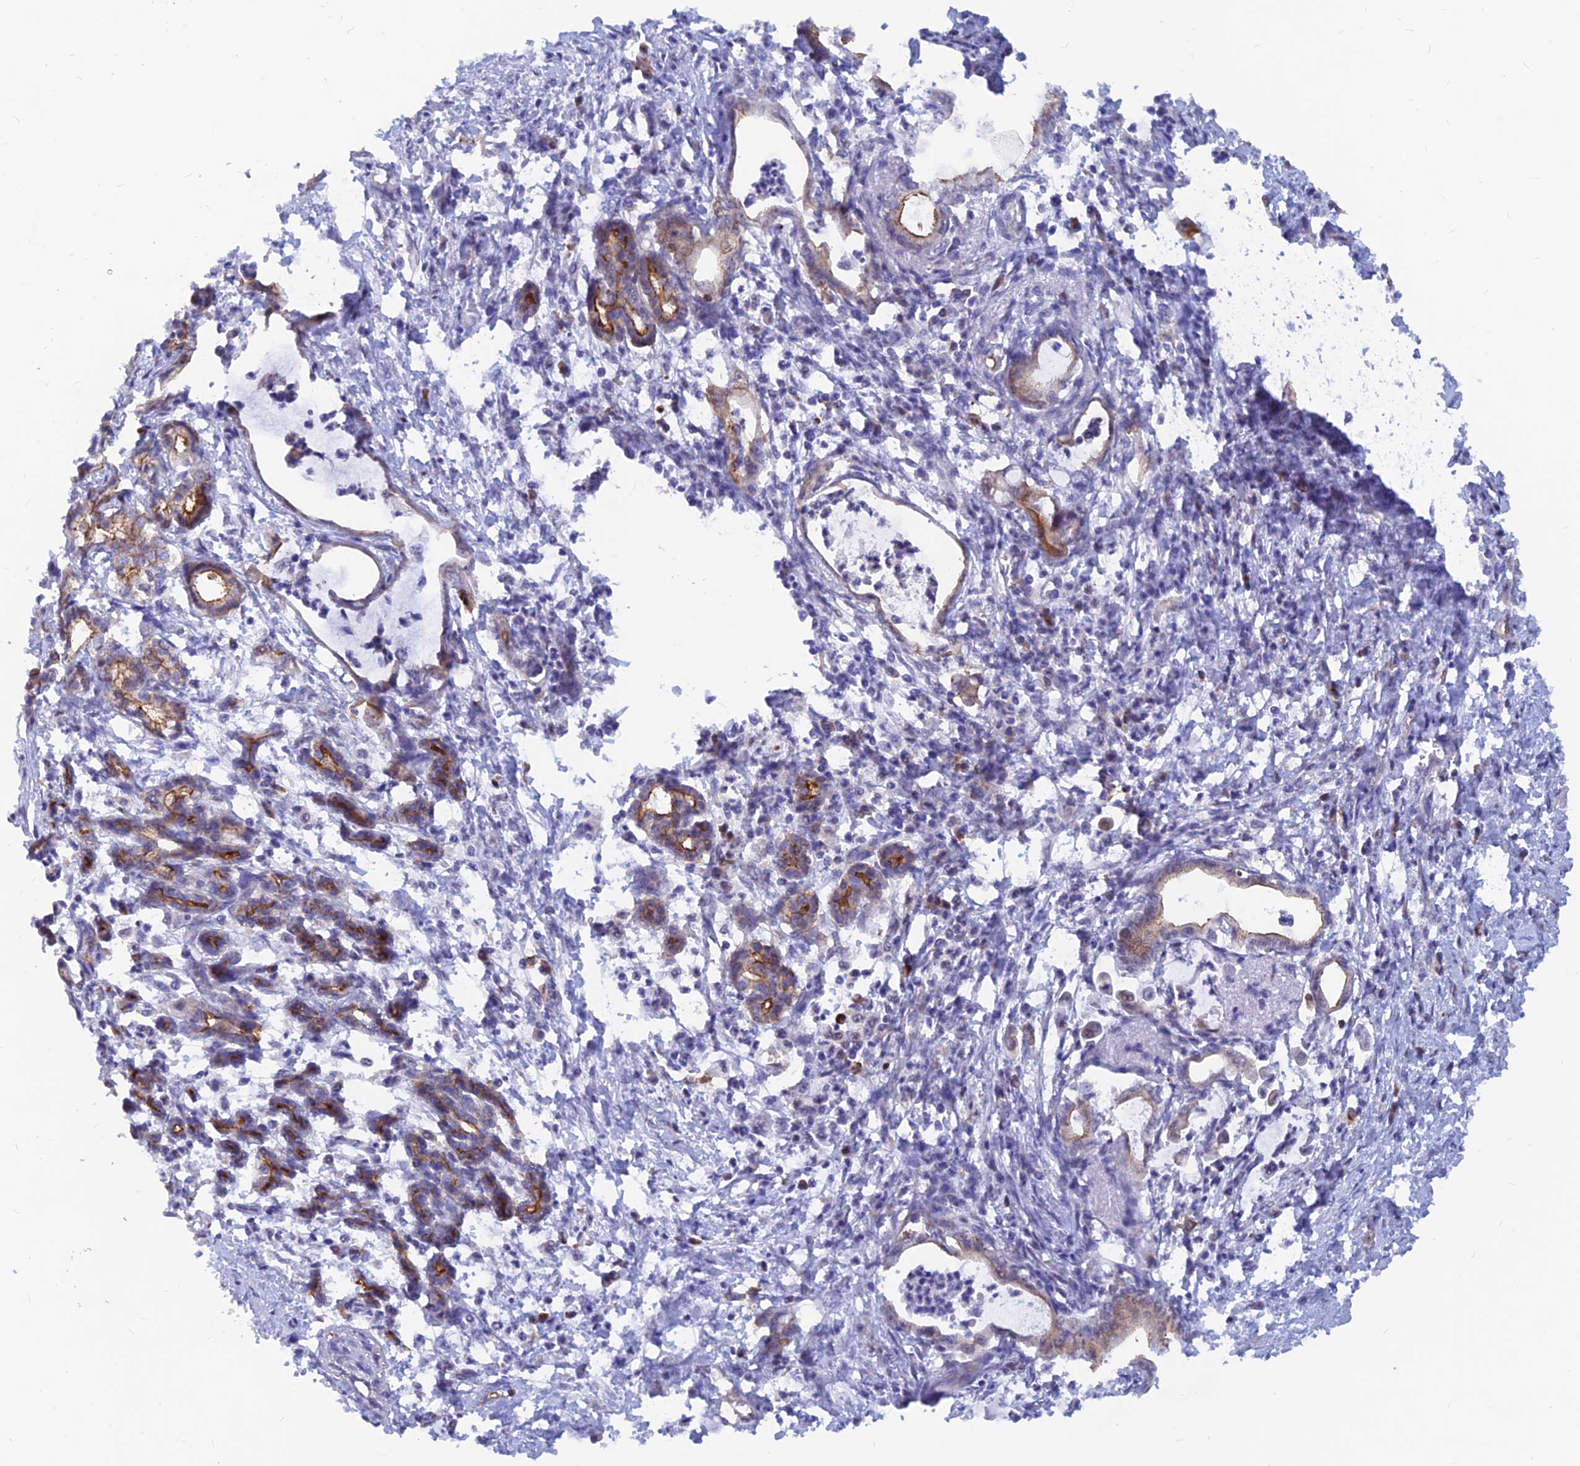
{"staining": {"intensity": "negative", "quantity": "none", "location": "none"}, "tissue": "pancreatic cancer", "cell_type": "Tumor cells", "image_type": "cancer", "snomed": [{"axis": "morphology", "description": "Adenocarcinoma, NOS"}, {"axis": "topography", "description": "Pancreas"}], "caption": "Human pancreatic cancer stained for a protein using immunohistochemistry reveals no expression in tumor cells.", "gene": "DNAJC16", "patient": {"sex": "female", "age": 55}}